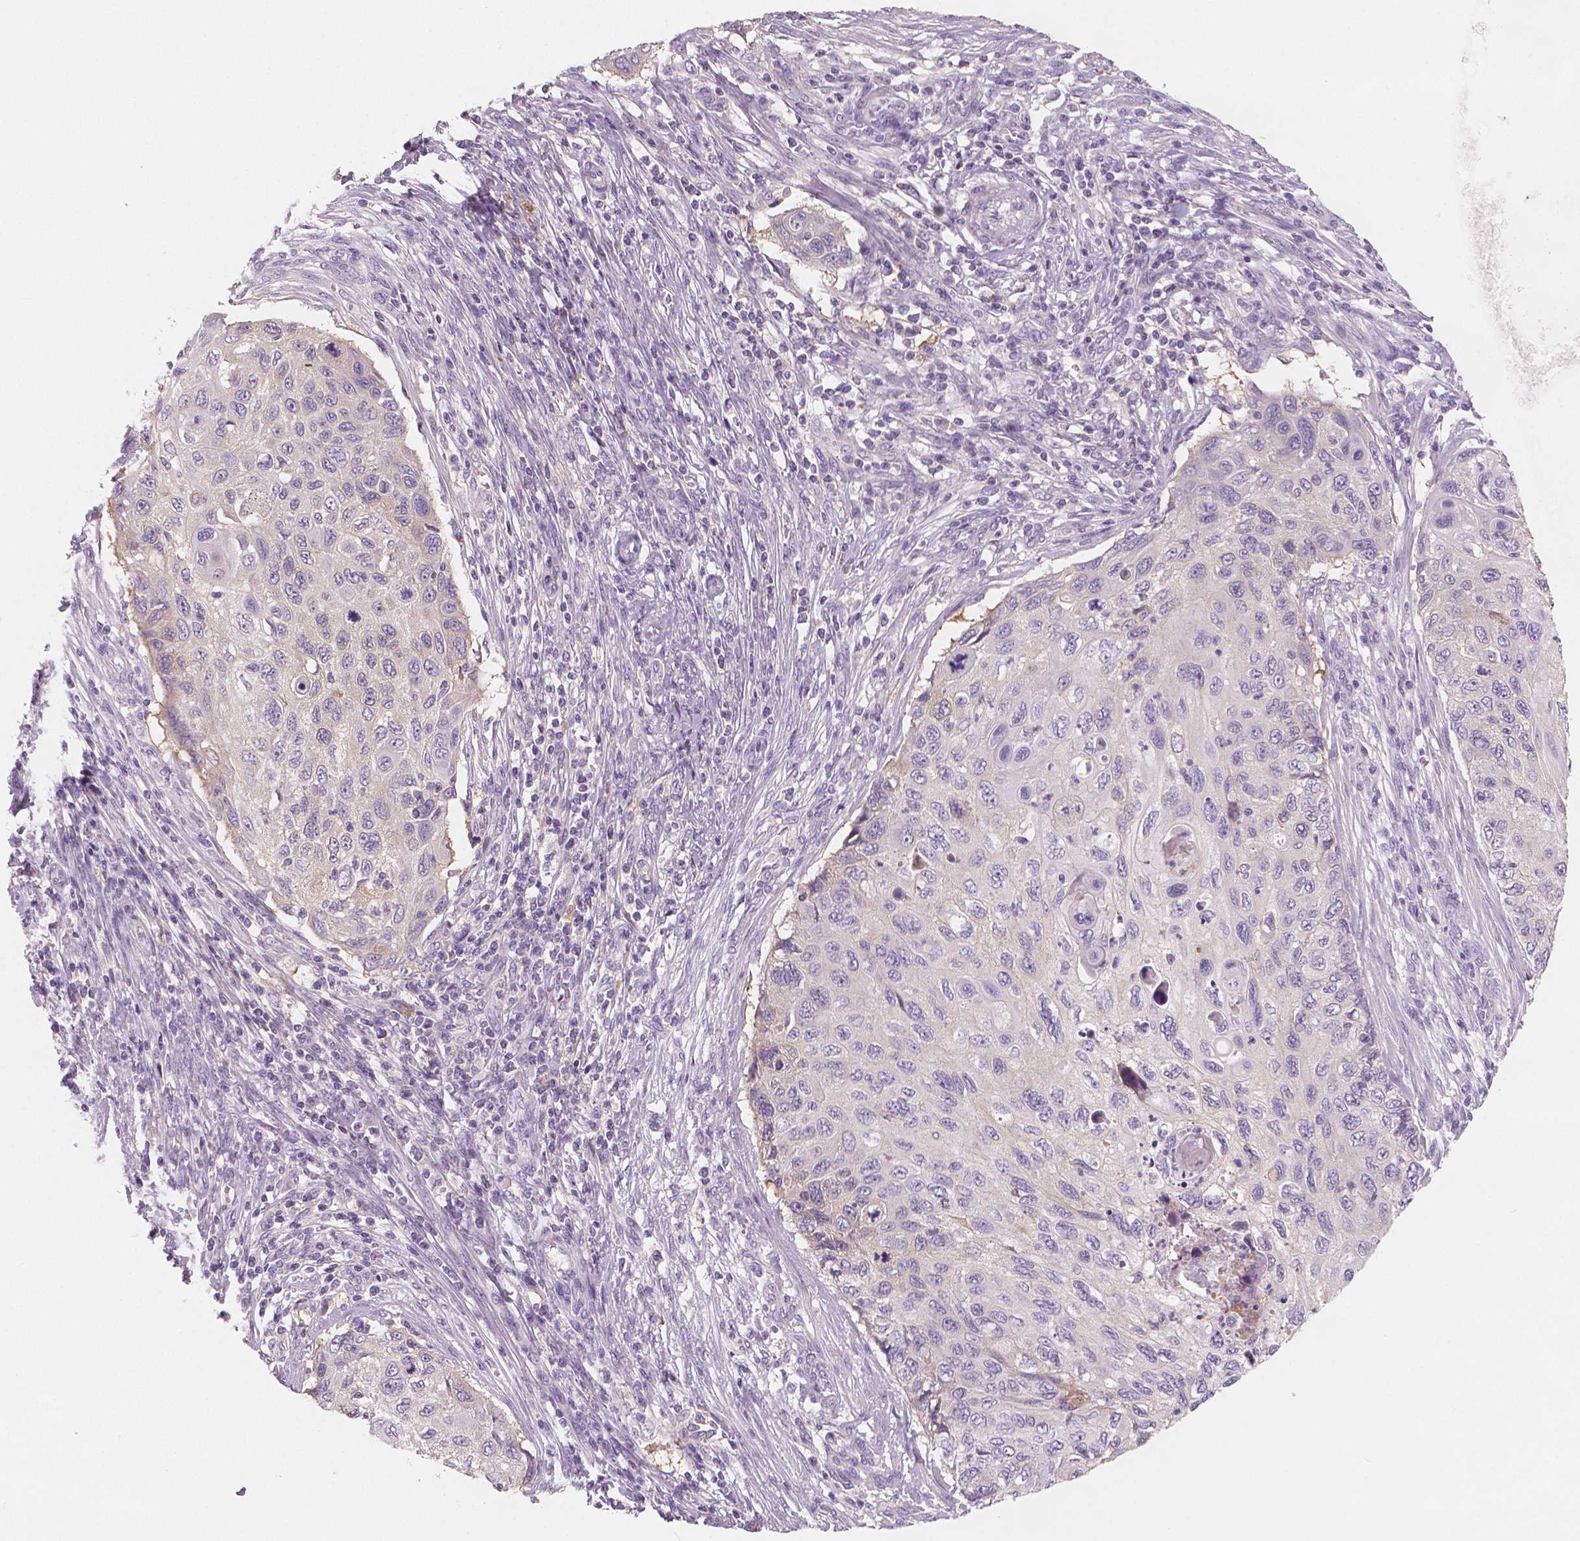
{"staining": {"intensity": "negative", "quantity": "none", "location": "none"}, "tissue": "cervical cancer", "cell_type": "Tumor cells", "image_type": "cancer", "snomed": [{"axis": "morphology", "description": "Squamous cell carcinoma, NOS"}, {"axis": "topography", "description": "Cervix"}], "caption": "Tumor cells are negative for protein expression in human cervical squamous cell carcinoma. Nuclei are stained in blue.", "gene": "APOA4", "patient": {"sex": "female", "age": 70}}